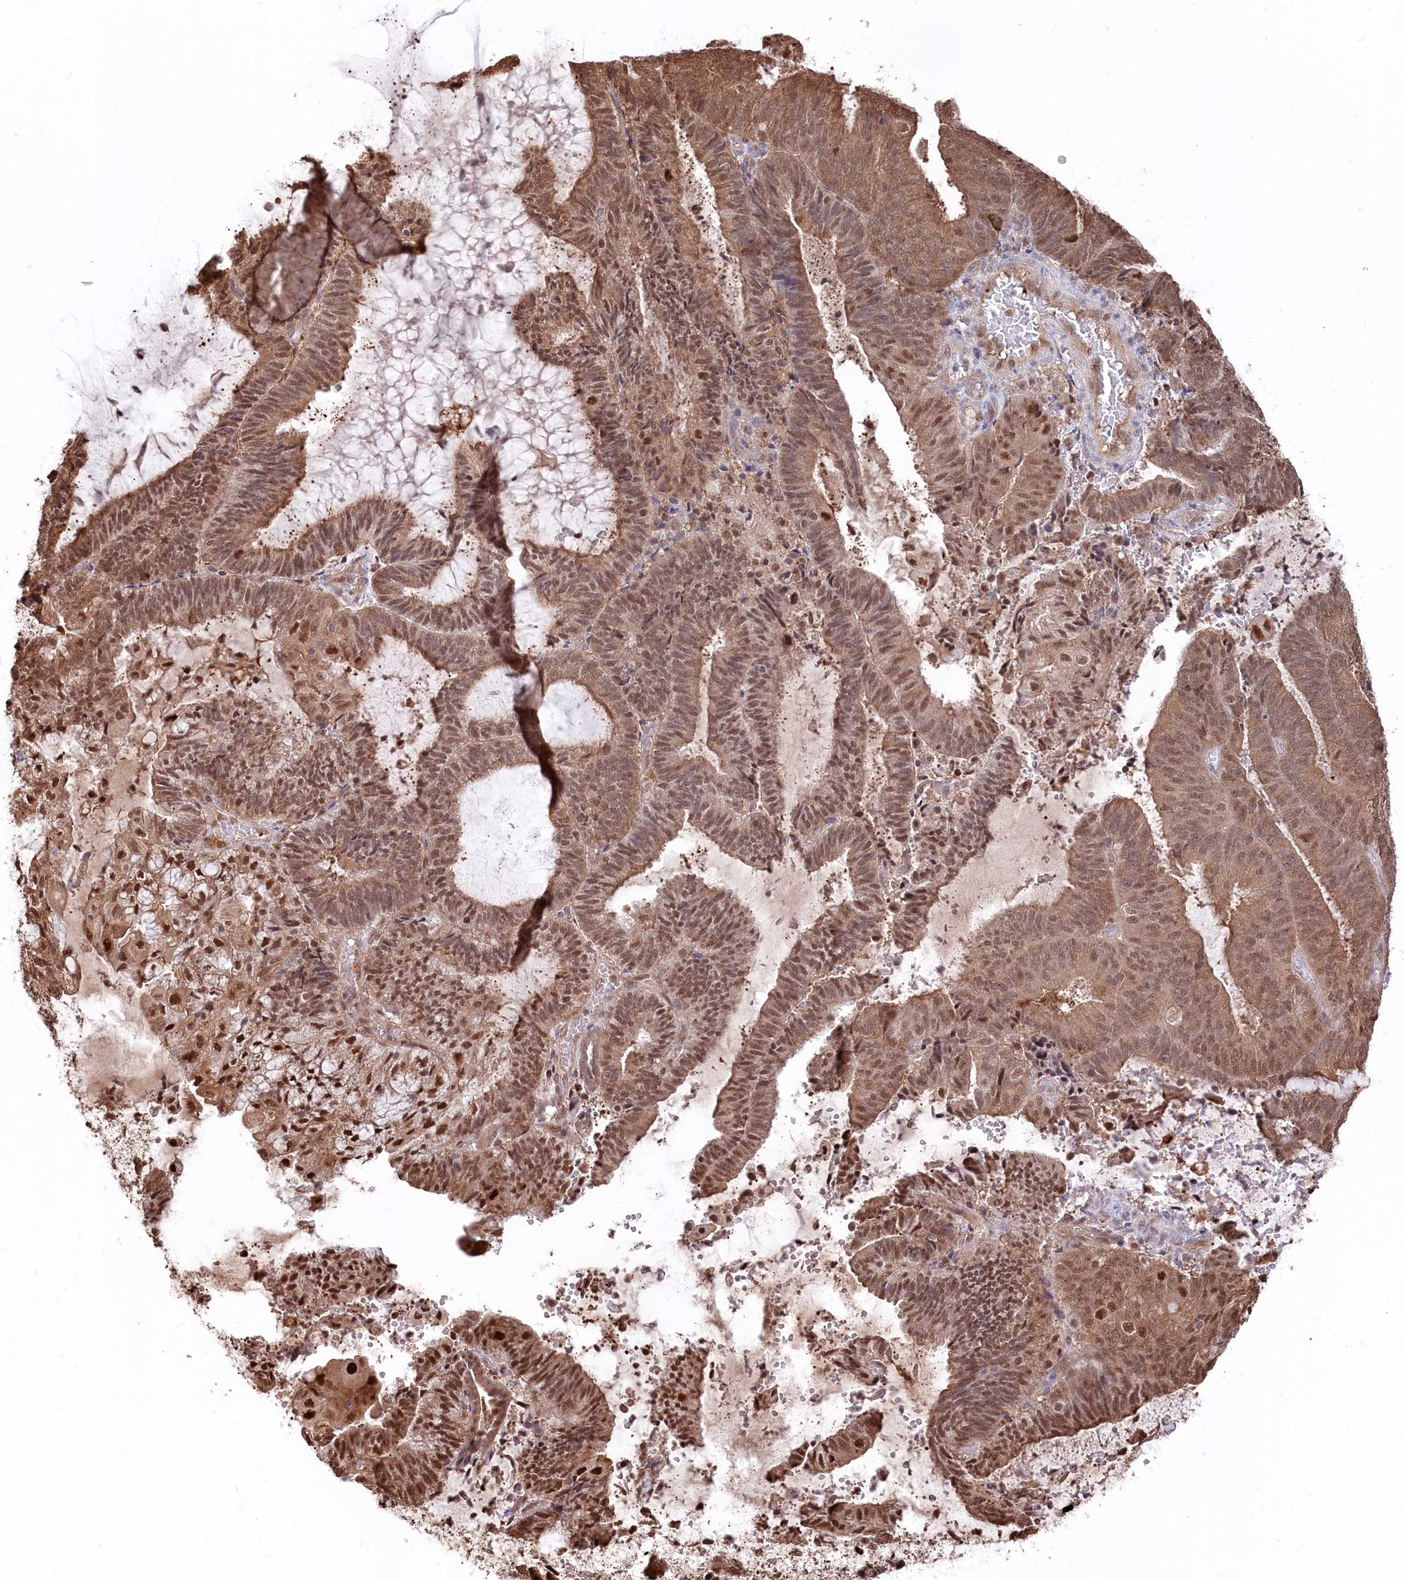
{"staining": {"intensity": "moderate", "quantity": ">75%", "location": "cytoplasmic/membranous,nuclear"}, "tissue": "endometrial cancer", "cell_type": "Tumor cells", "image_type": "cancer", "snomed": [{"axis": "morphology", "description": "Adenocarcinoma, NOS"}, {"axis": "topography", "description": "Endometrium"}], "caption": "Human endometrial cancer (adenocarcinoma) stained for a protein (brown) demonstrates moderate cytoplasmic/membranous and nuclear positive positivity in about >75% of tumor cells.", "gene": "PSMA1", "patient": {"sex": "female", "age": 81}}